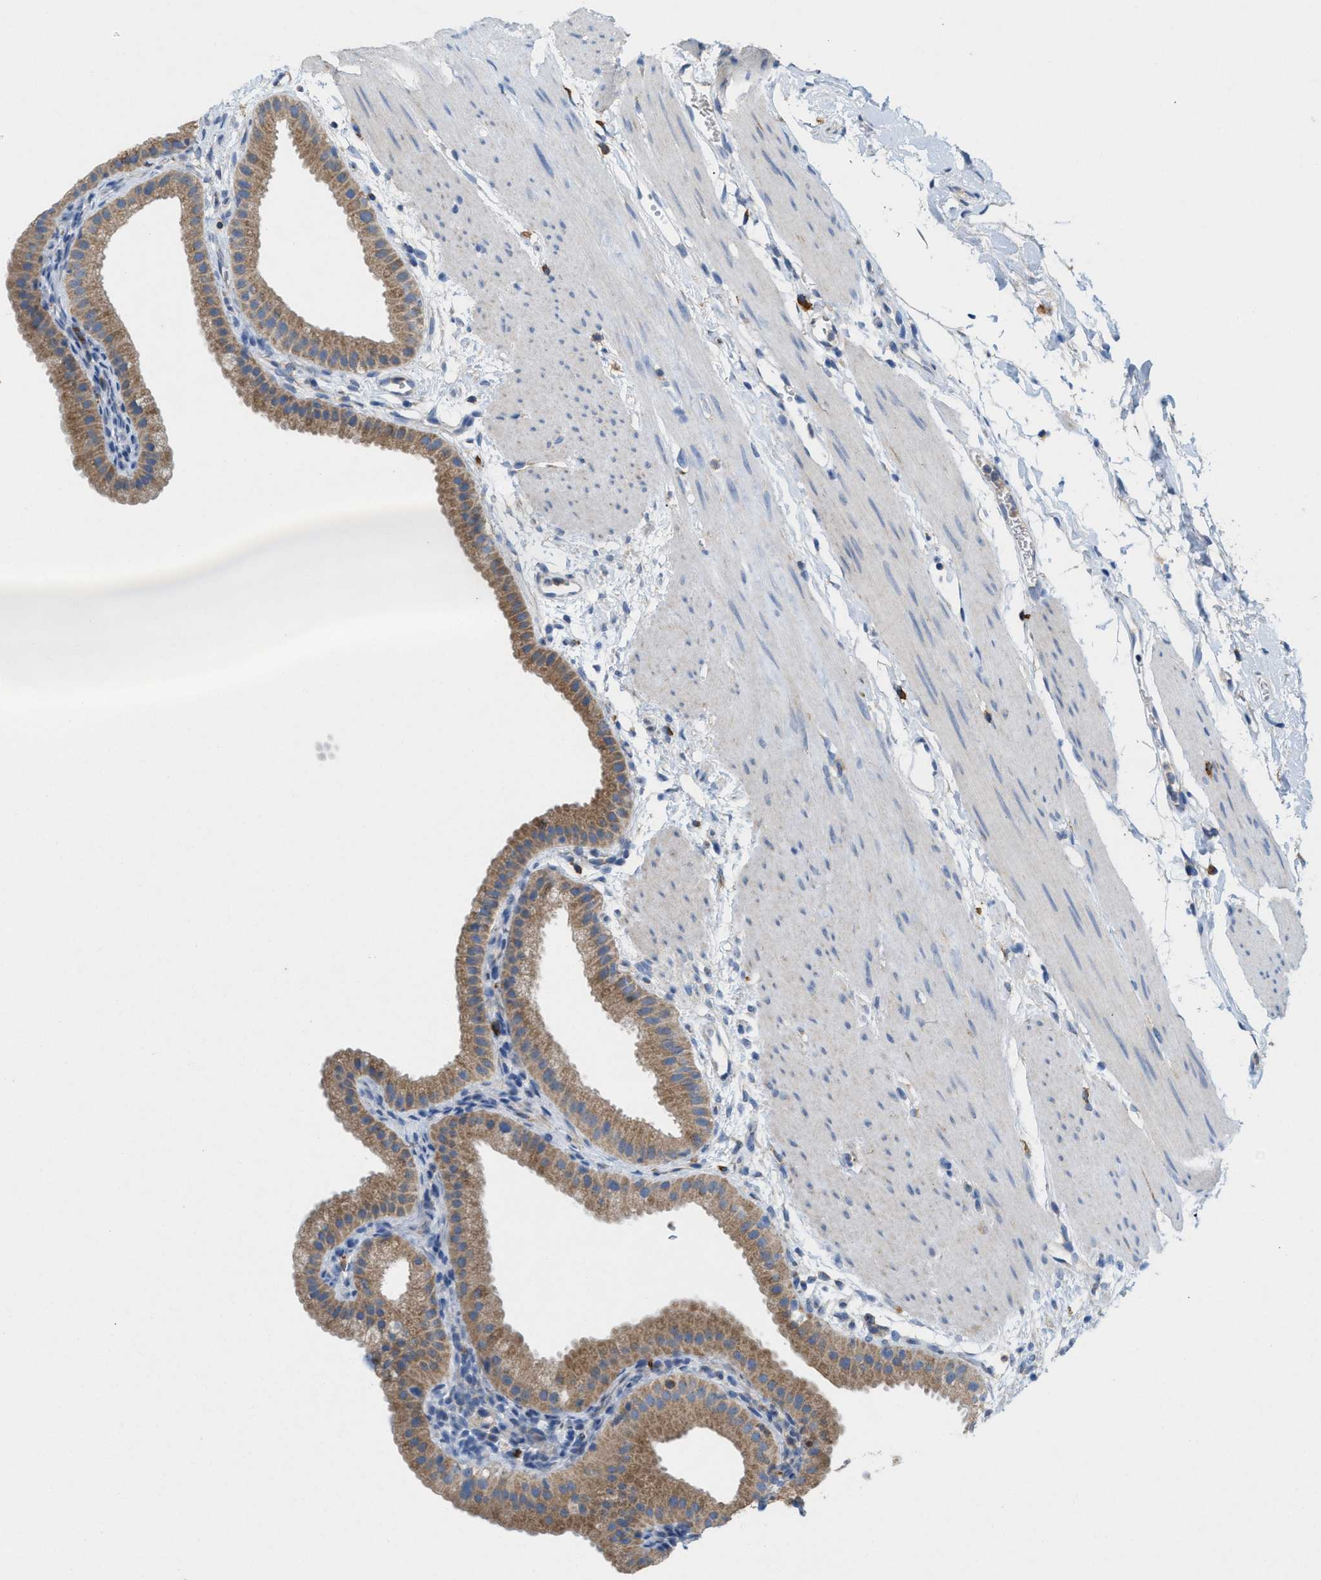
{"staining": {"intensity": "moderate", "quantity": ">75%", "location": "cytoplasmic/membranous"}, "tissue": "gallbladder", "cell_type": "Glandular cells", "image_type": "normal", "snomed": [{"axis": "morphology", "description": "Normal tissue, NOS"}, {"axis": "topography", "description": "Gallbladder"}], "caption": "This image displays immunohistochemistry (IHC) staining of unremarkable gallbladder, with medium moderate cytoplasmic/membranous positivity in about >75% of glandular cells.", "gene": "DYNC2I1", "patient": {"sex": "female", "age": 64}}